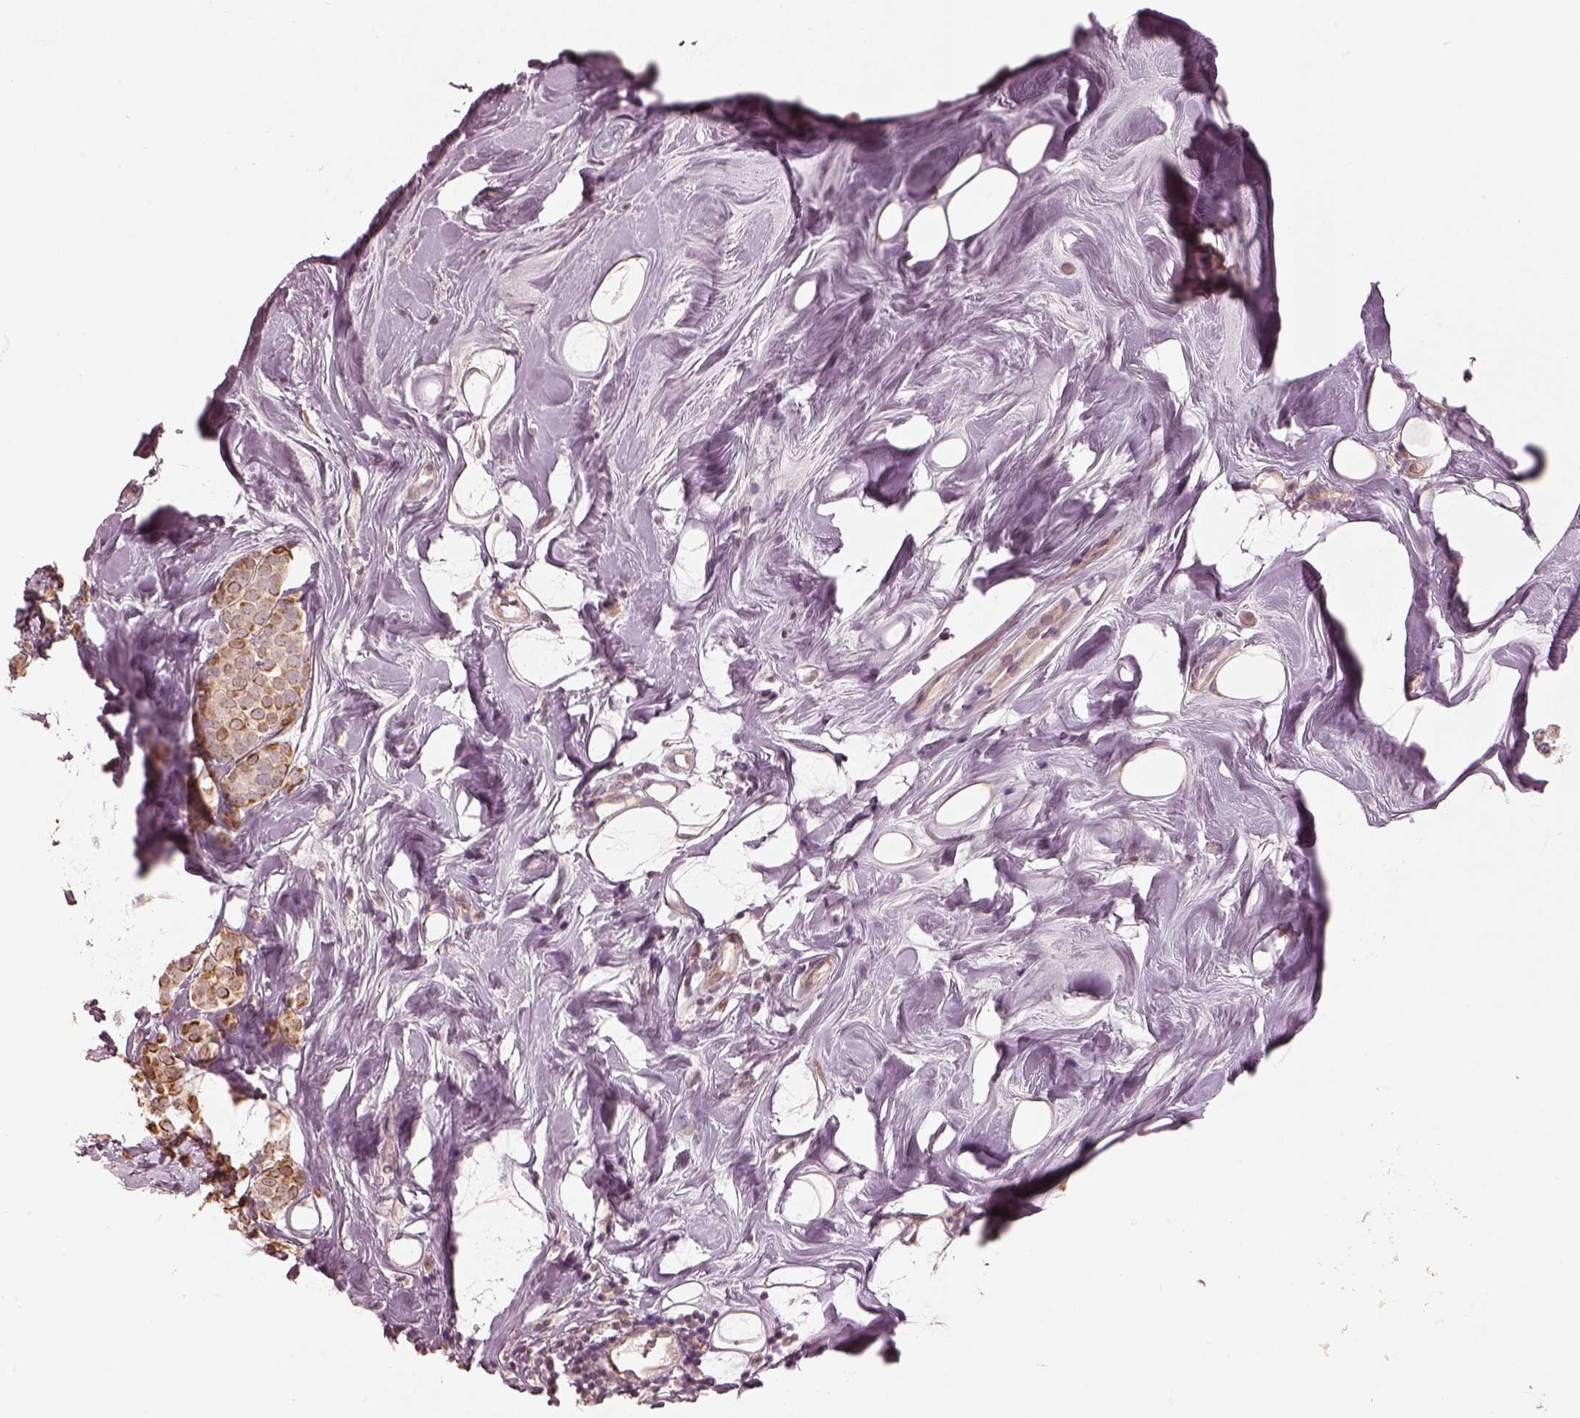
{"staining": {"intensity": "moderate", "quantity": "25%-75%", "location": "cytoplasmic/membranous"}, "tissue": "breast cancer", "cell_type": "Tumor cells", "image_type": "cancer", "snomed": [{"axis": "morphology", "description": "Lobular carcinoma"}, {"axis": "topography", "description": "Breast"}], "caption": "Tumor cells show medium levels of moderate cytoplasmic/membranous expression in approximately 25%-75% of cells in human breast lobular carcinoma. The staining was performed using DAB (3,3'-diaminobenzidine) to visualize the protein expression in brown, while the nuclei were stained in blue with hematoxylin (Magnification: 20x).", "gene": "SLC25A46", "patient": {"sex": "female", "age": 49}}